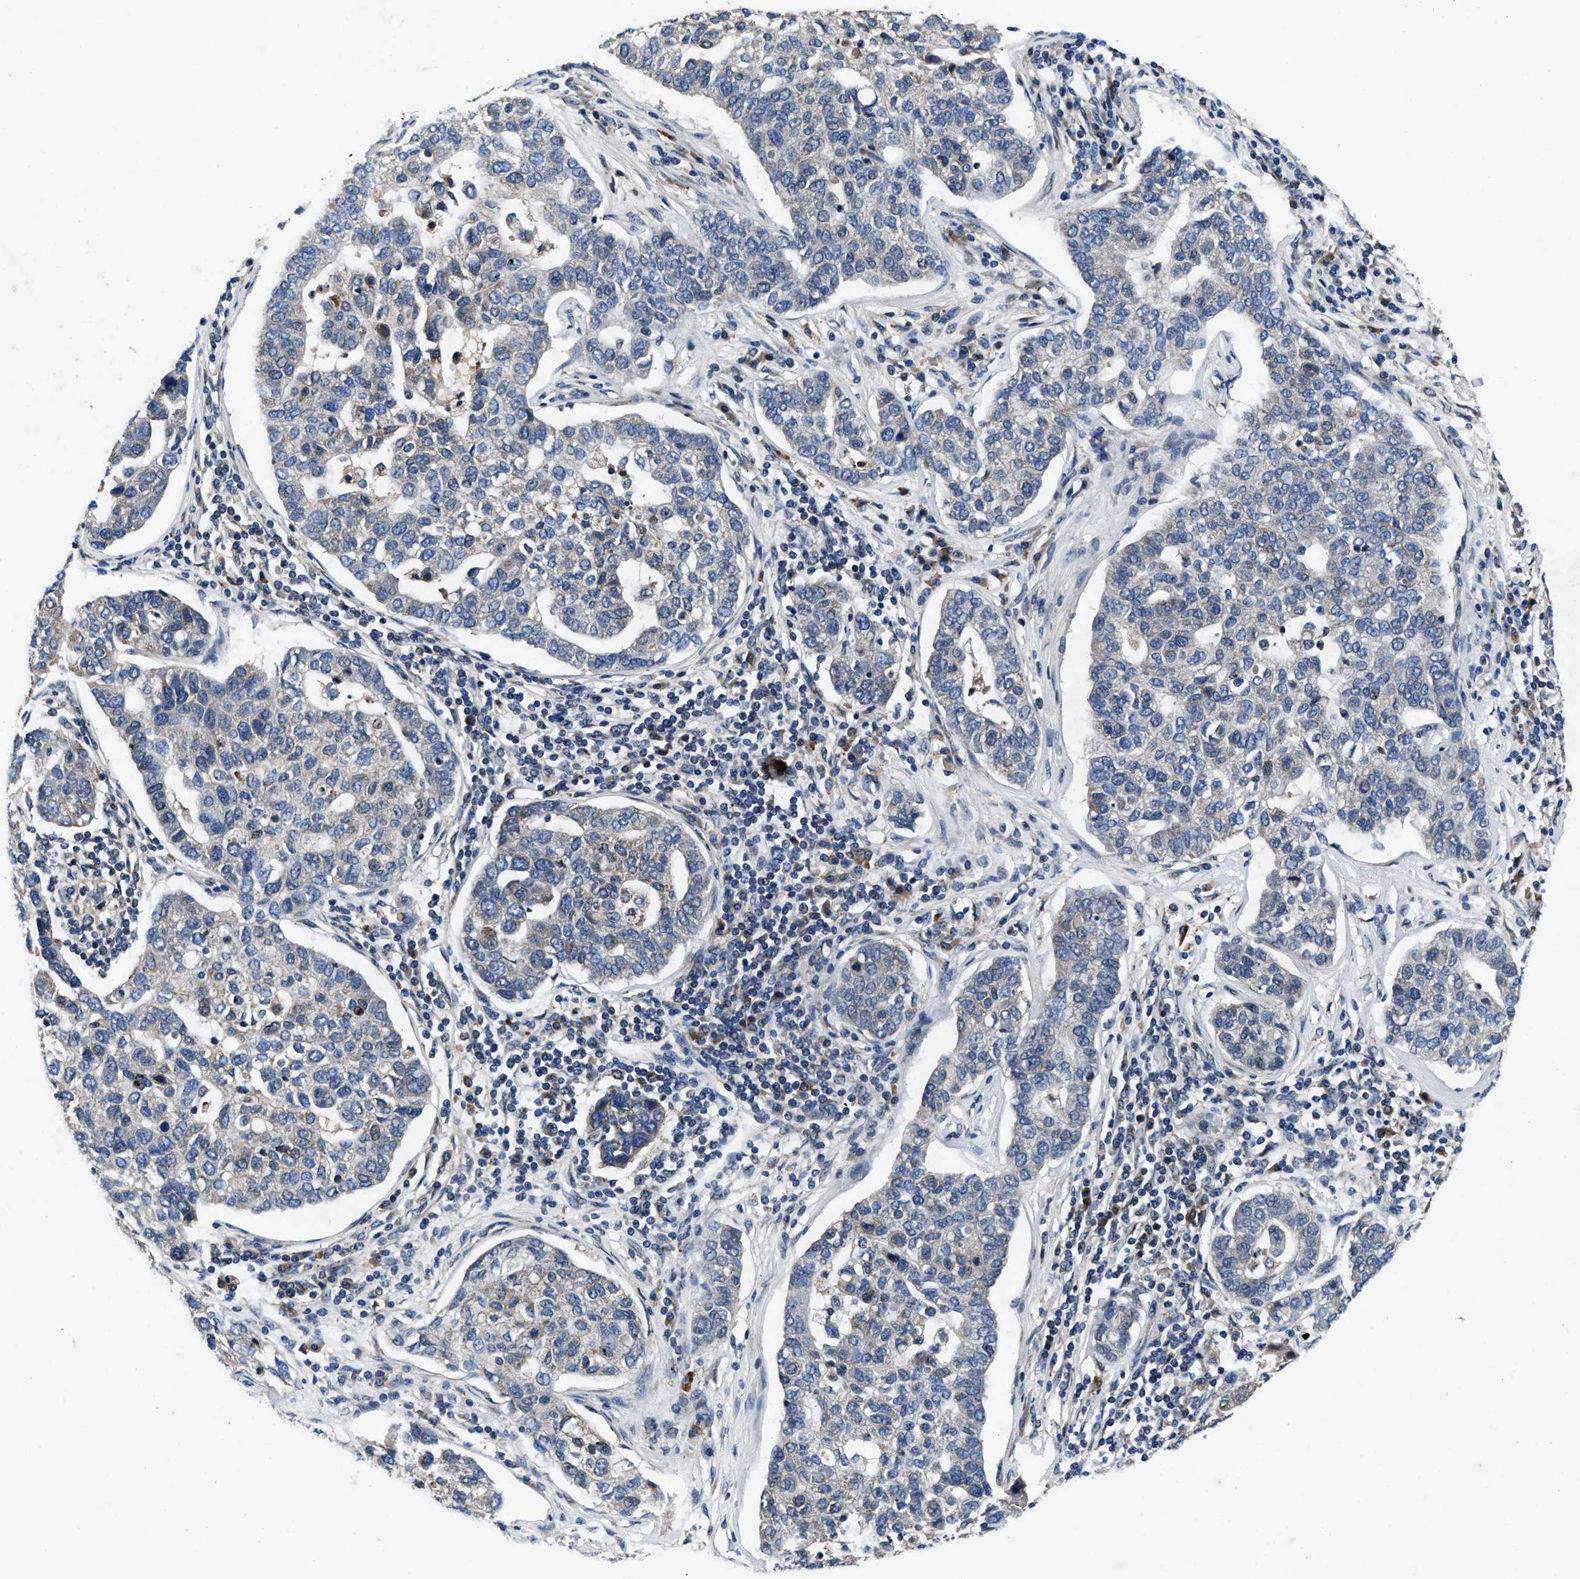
{"staining": {"intensity": "negative", "quantity": "none", "location": "none"}, "tissue": "pancreatic cancer", "cell_type": "Tumor cells", "image_type": "cancer", "snomed": [{"axis": "morphology", "description": "Adenocarcinoma, NOS"}, {"axis": "topography", "description": "Pancreas"}], "caption": "Human pancreatic cancer (adenocarcinoma) stained for a protein using IHC shows no staining in tumor cells.", "gene": "TMEM53", "patient": {"sex": "female", "age": 61}}